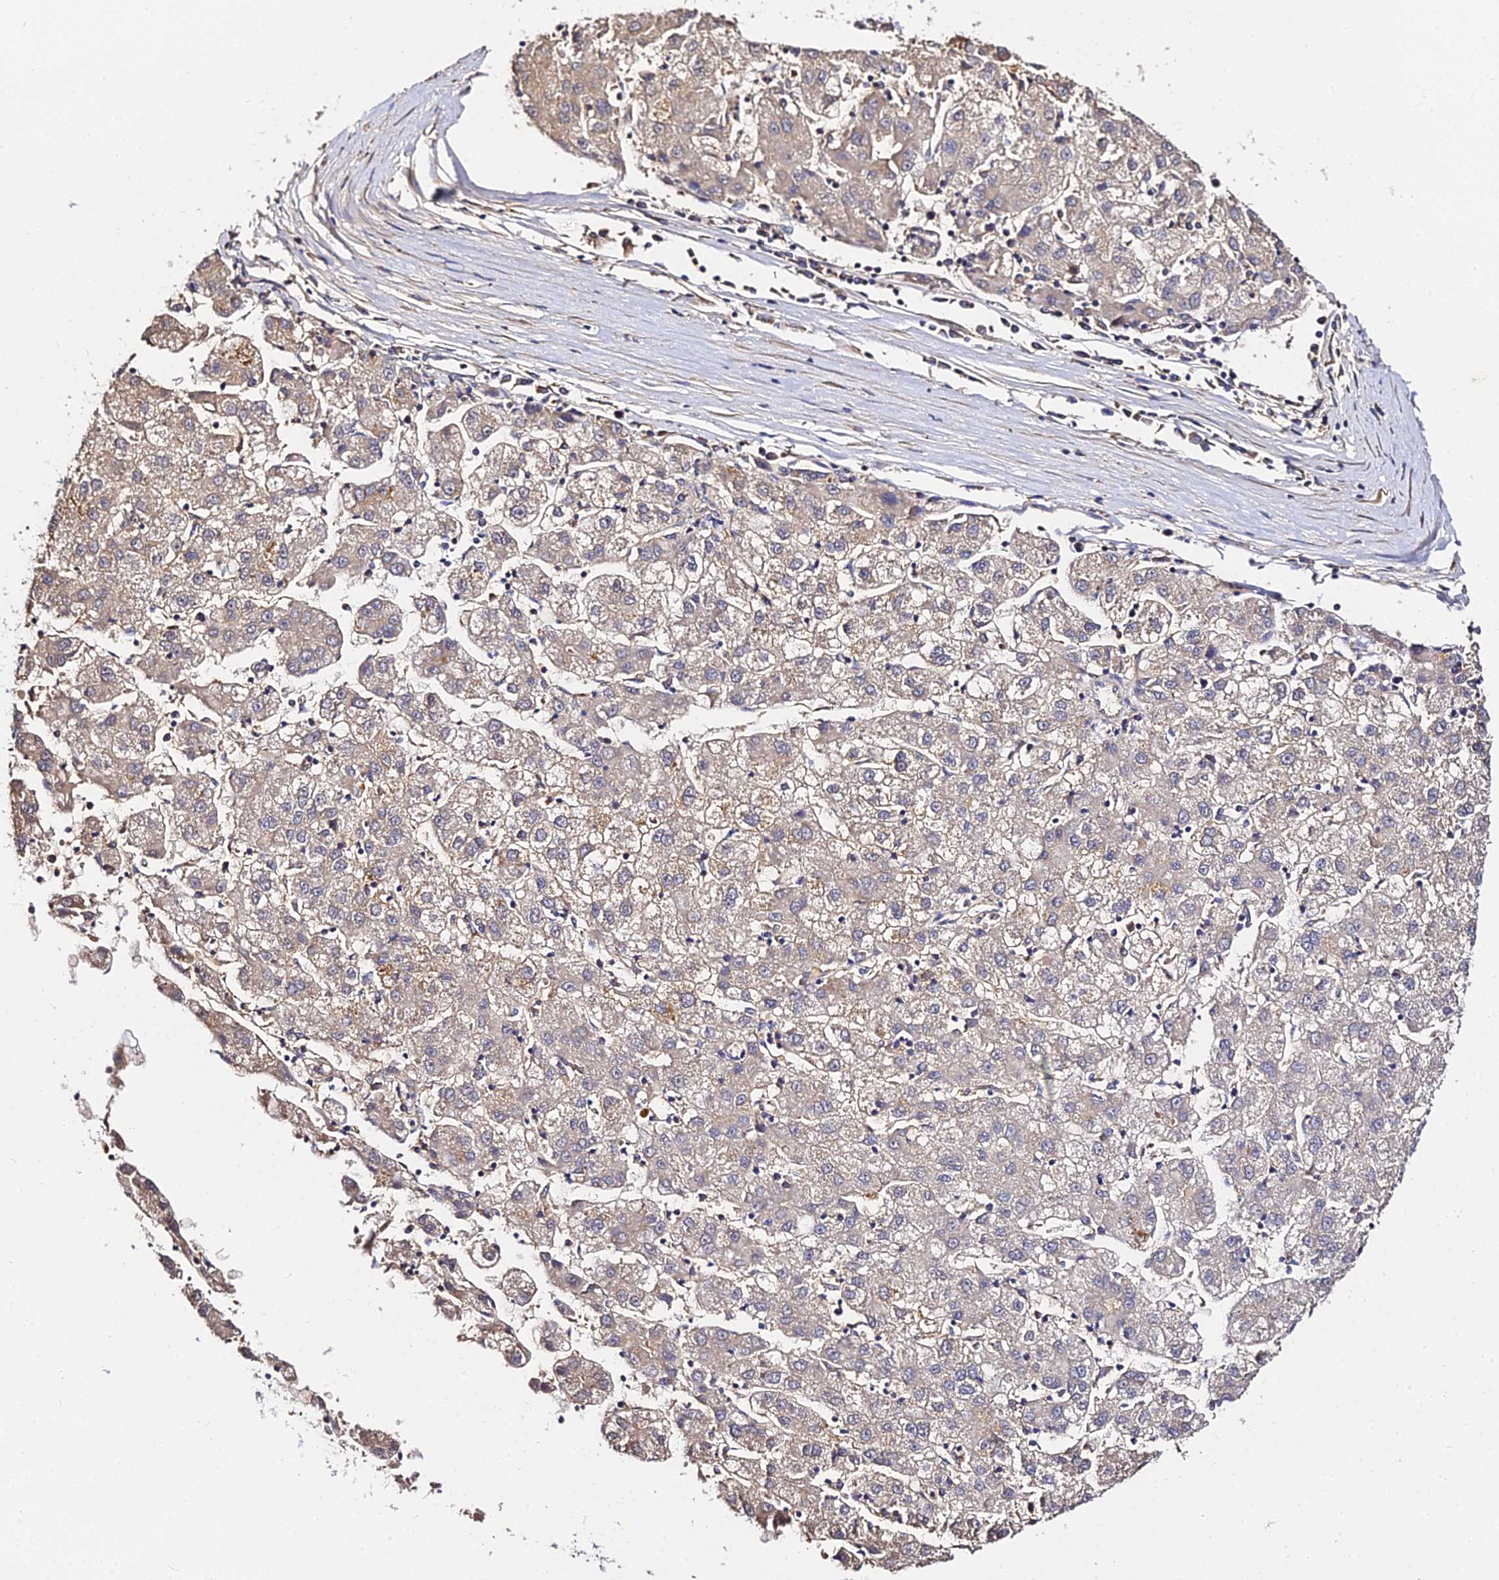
{"staining": {"intensity": "moderate", "quantity": "<25%", "location": "cytoplasmic/membranous"}, "tissue": "liver cancer", "cell_type": "Tumor cells", "image_type": "cancer", "snomed": [{"axis": "morphology", "description": "Carcinoma, Hepatocellular, NOS"}, {"axis": "topography", "description": "Liver"}], "caption": "Liver cancer (hepatocellular carcinoma) stained with a protein marker exhibits moderate staining in tumor cells.", "gene": "ZNF573", "patient": {"sex": "male", "age": 72}}